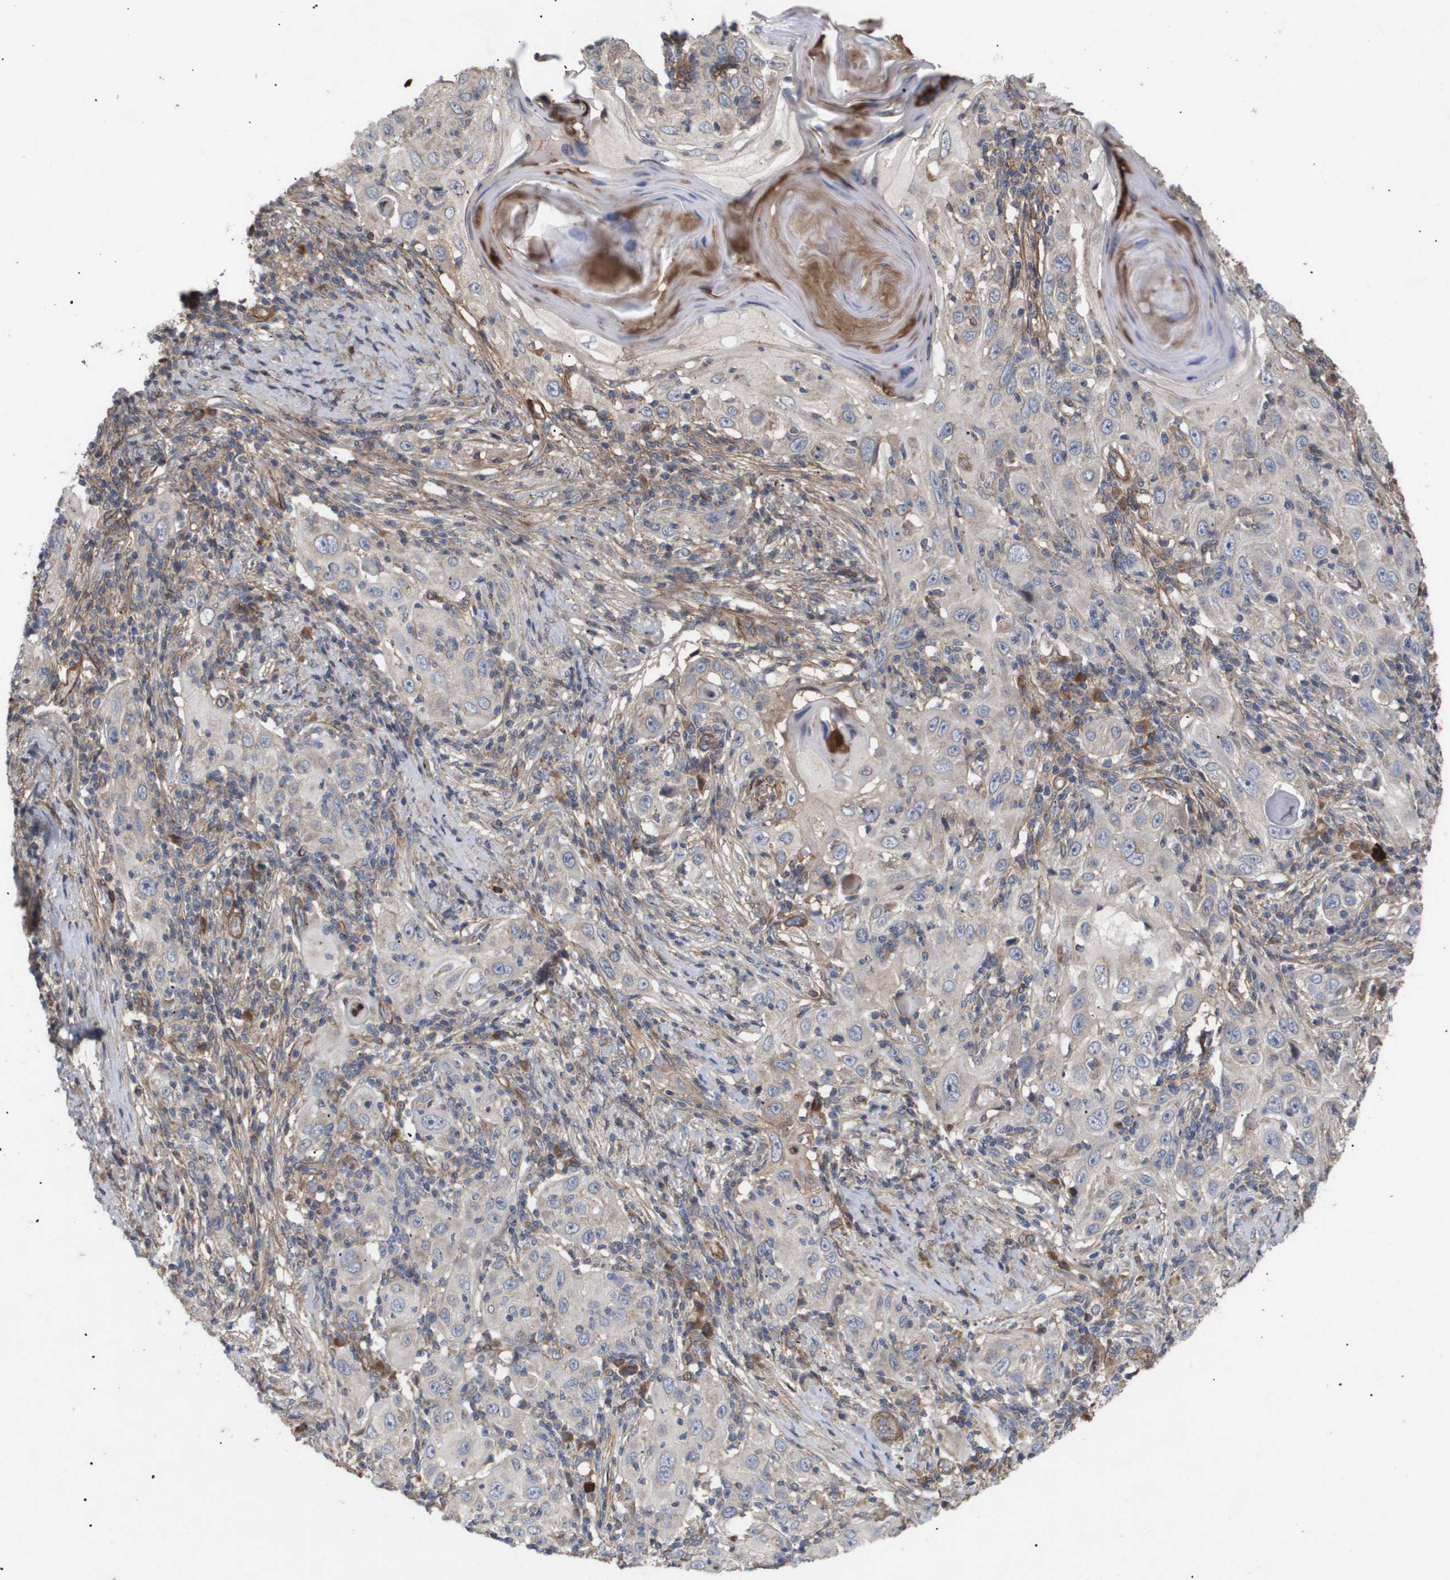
{"staining": {"intensity": "weak", "quantity": "25%-75%", "location": "cytoplasmic/membranous"}, "tissue": "skin cancer", "cell_type": "Tumor cells", "image_type": "cancer", "snomed": [{"axis": "morphology", "description": "Squamous cell carcinoma, NOS"}, {"axis": "topography", "description": "Skin"}], "caption": "Immunohistochemical staining of human skin cancer displays weak cytoplasmic/membranous protein staining in about 25%-75% of tumor cells. The protein of interest is shown in brown color, while the nuclei are stained blue.", "gene": "TNS1", "patient": {"sex": "female", "age": 88}}